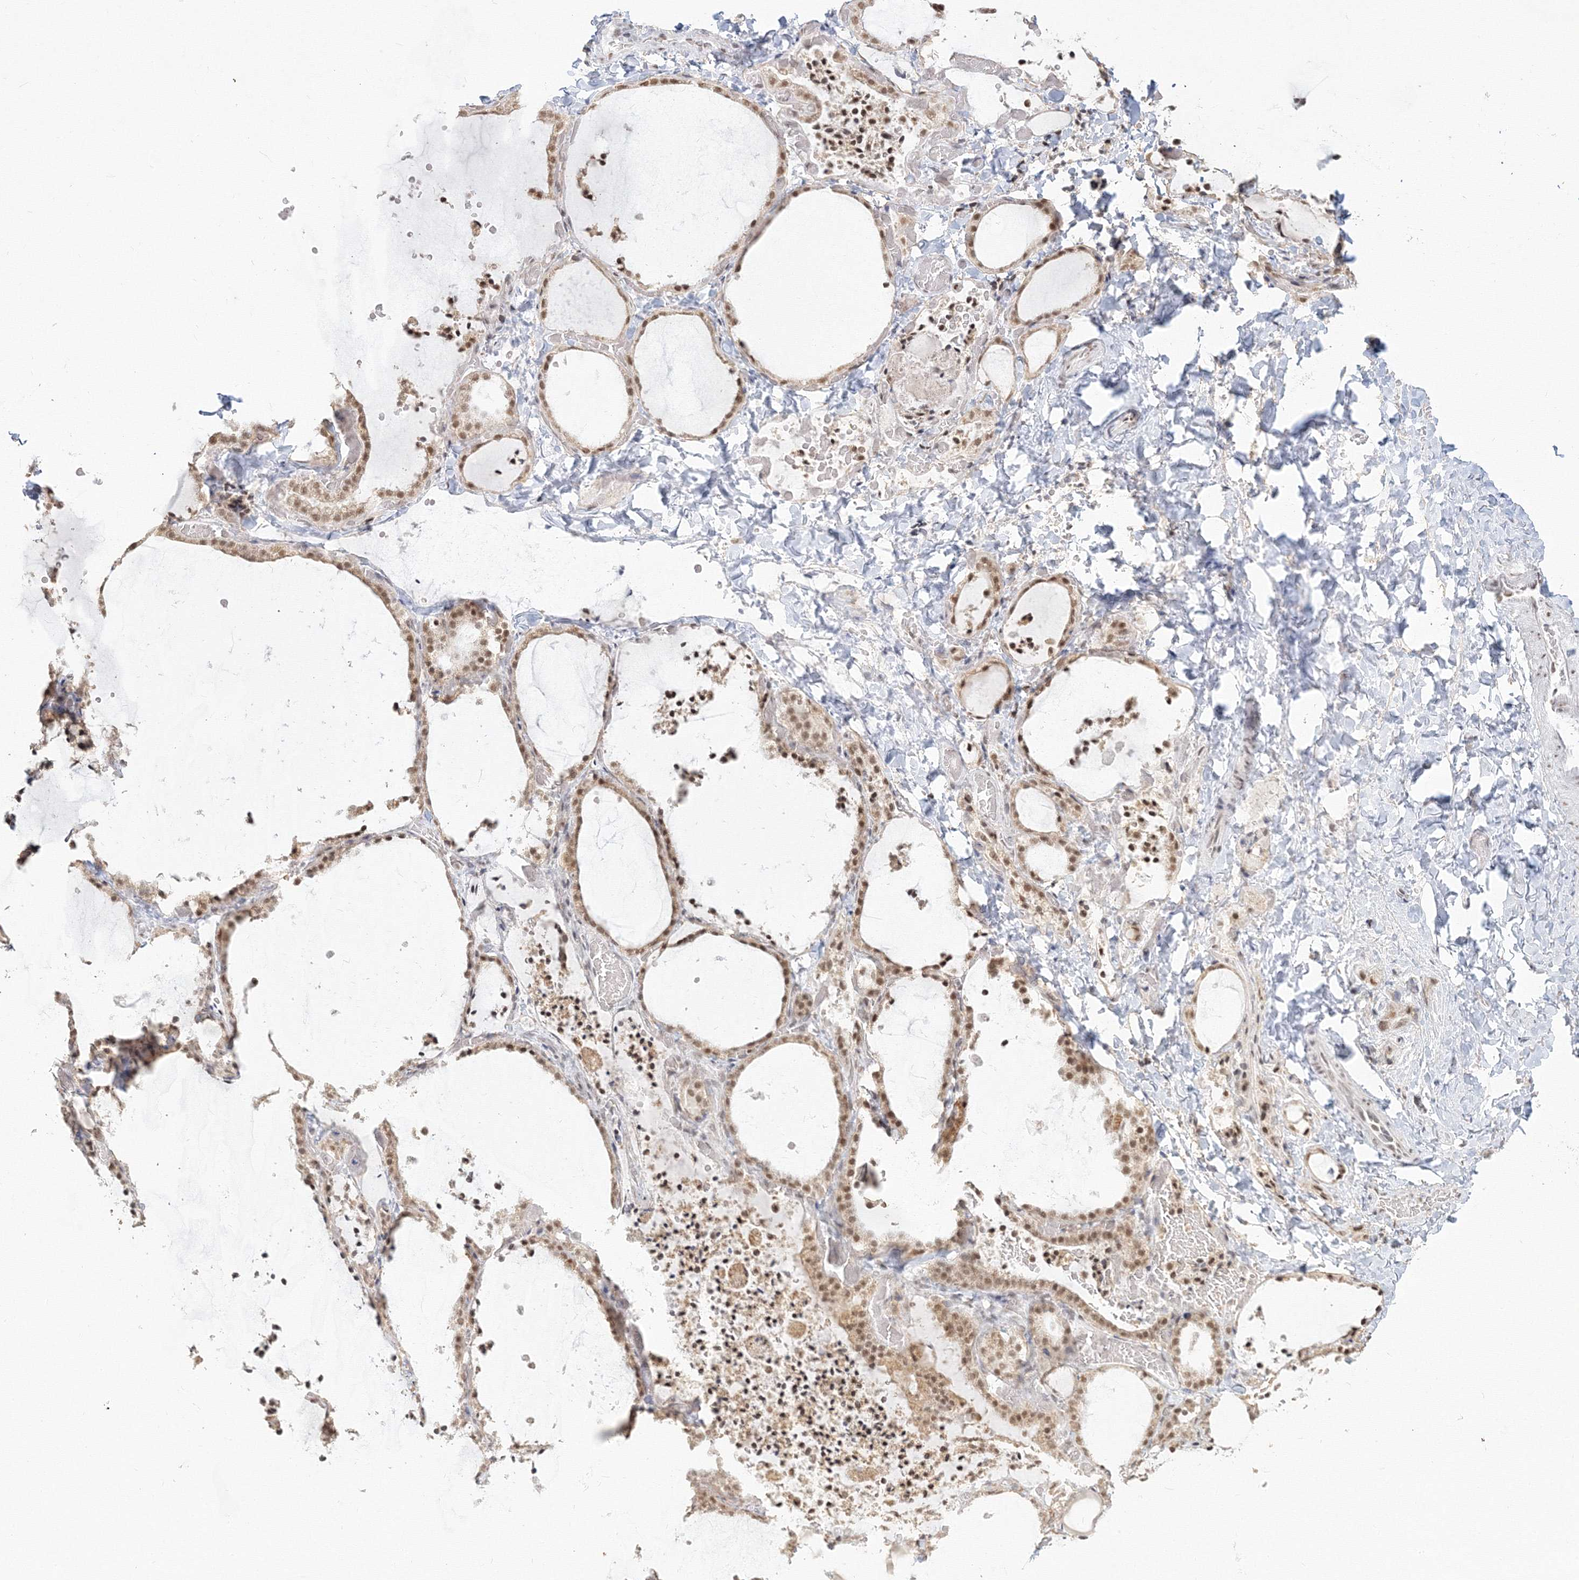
{"staining": {"intensity": "moderate", "quantity": ">75%", "location": "nuclear"}, "tissue": "thyroid gland", "cell_type": "Glandular cells", "image_type": "normal", "snomed": [{"axis": "morphology", "description": "Normal tissue, NOS"}, {"axis": "topography", "description": "Thyroid gland"}], "caption": "This histopathology image displays immunohistochemistry staining of unremarkable thyroid gland, with medium moderate nuclear positivity in approximately >75% of glandular cells.", "gene": "PPP4R2", "patient": {"sex": "female", "age": 22}}